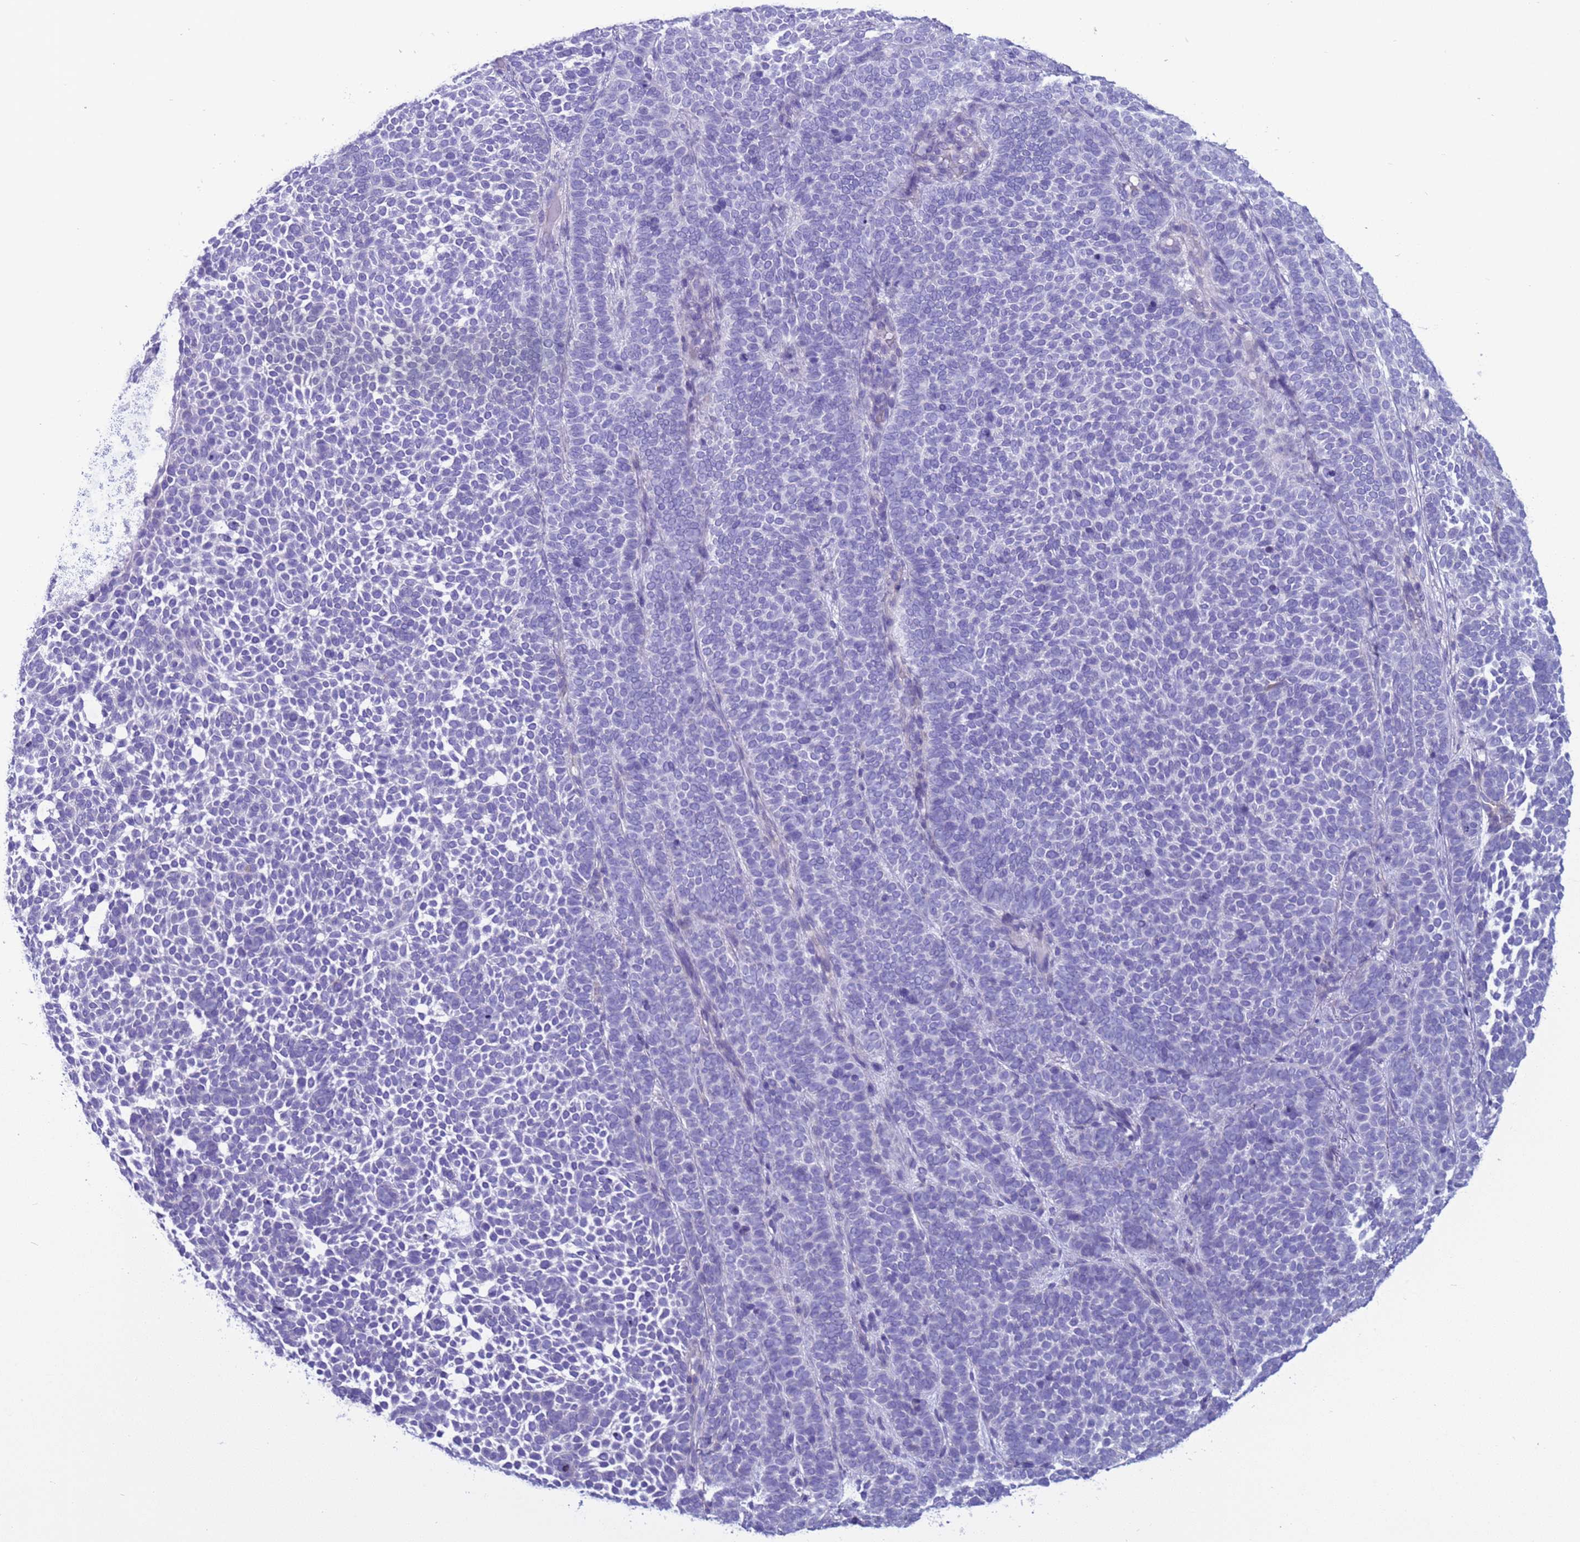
{"staining": {"intensity": "negative", "quantity": "none", "location": "none"}, "tissue": "skin cancer", "cell_type": "Tumor cells", "image_type": "cancer", "snomed": [{"axis": "morphology", "description": "Basal cell carcinoma"}, {"axis": "topography", "description": "Skin"}], "caption": "Protein analysis of skin cancer demonstrates no significant staining in tumor cells. (Immunohistochemistry, brightfield microscopy, high magnification).", "gene": "CST4", "patient": {"sex": "female", "age": 77}}